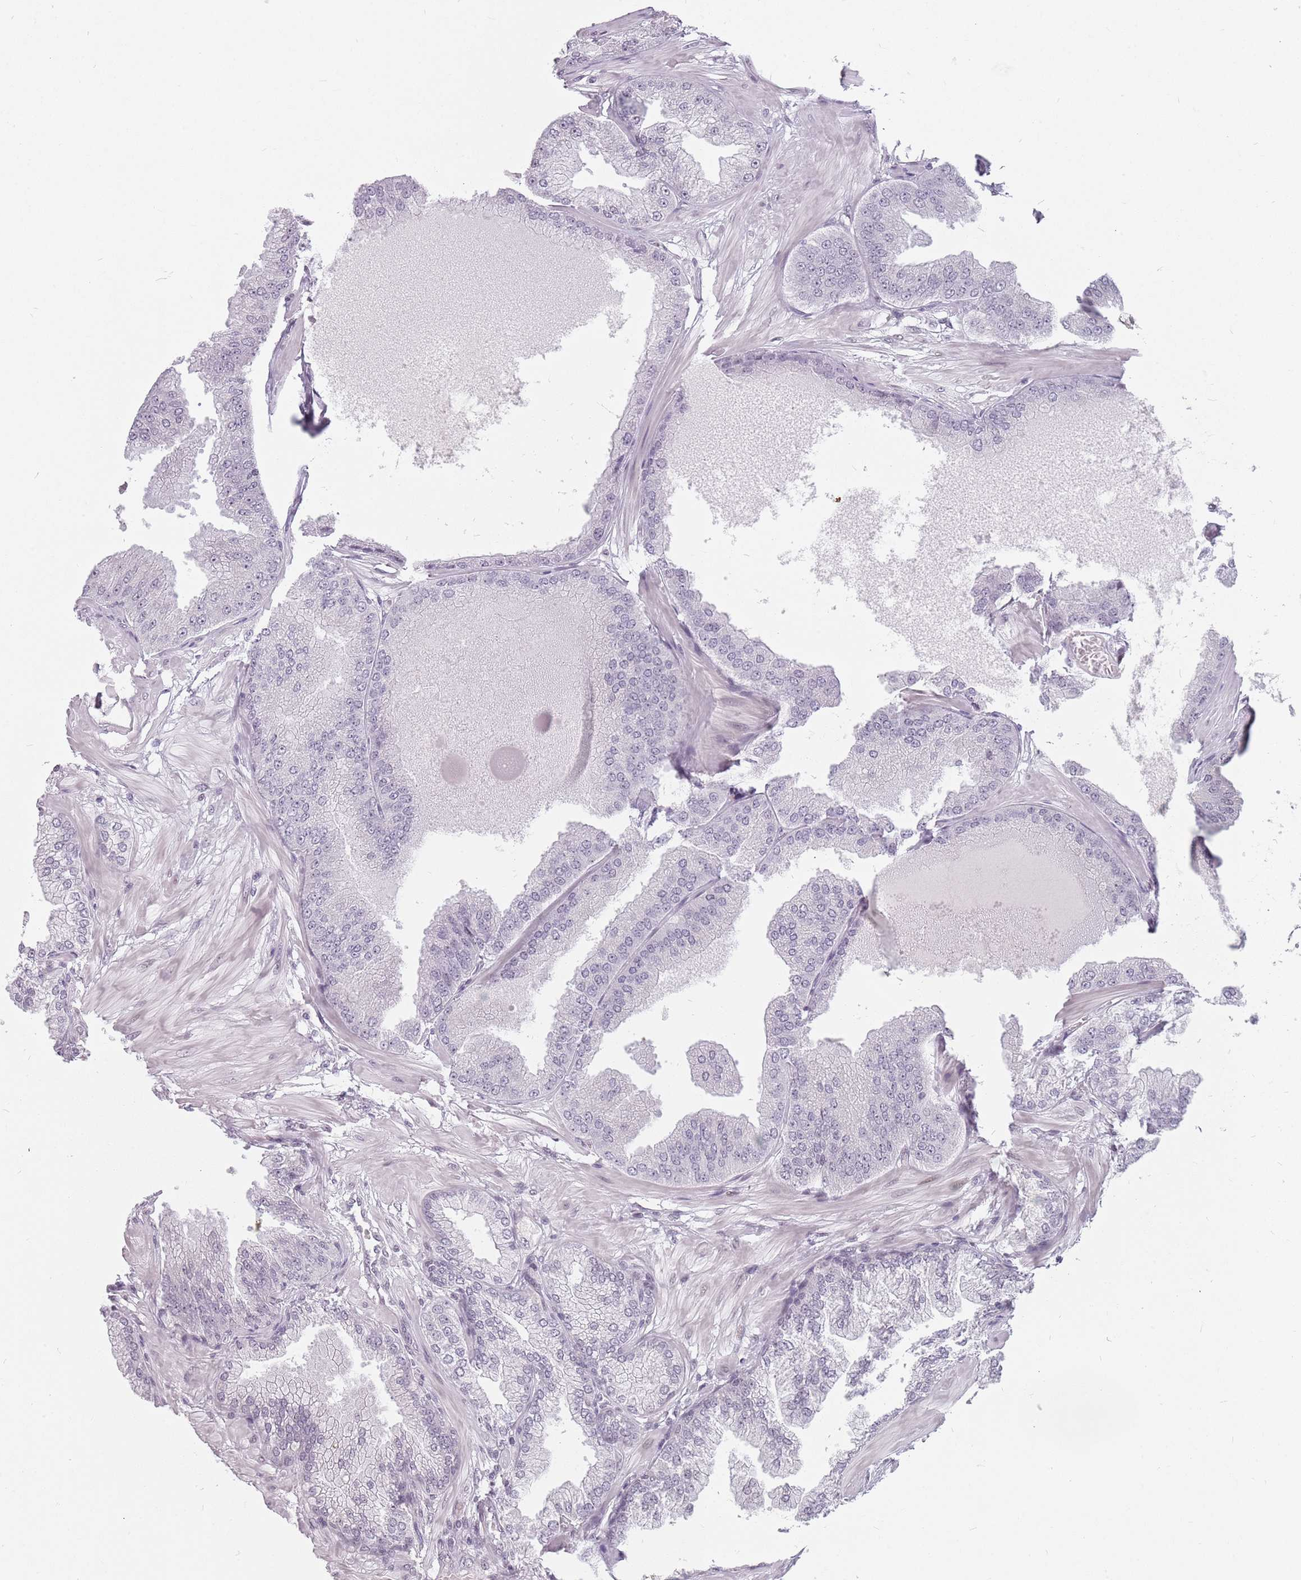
{"staining": {"intensity": "negative", "quantity": "none", "location": "none"}, "tissue": "prostate cancer", "cell_type": "Tumor cells", "image_type": "cancer", "snomed": [{"axis": "morphology", "description": "Adenocarcinoma, Low grade"}, {"axis": "topography", "description": "Prostate"}], "caption": "Tumor cells are negative for protein expression in human prostate cancer (adenocarcinoma (low-grade)).", "gene": "PTCHD1", "patient": {"sex": "male", "age": 55}}